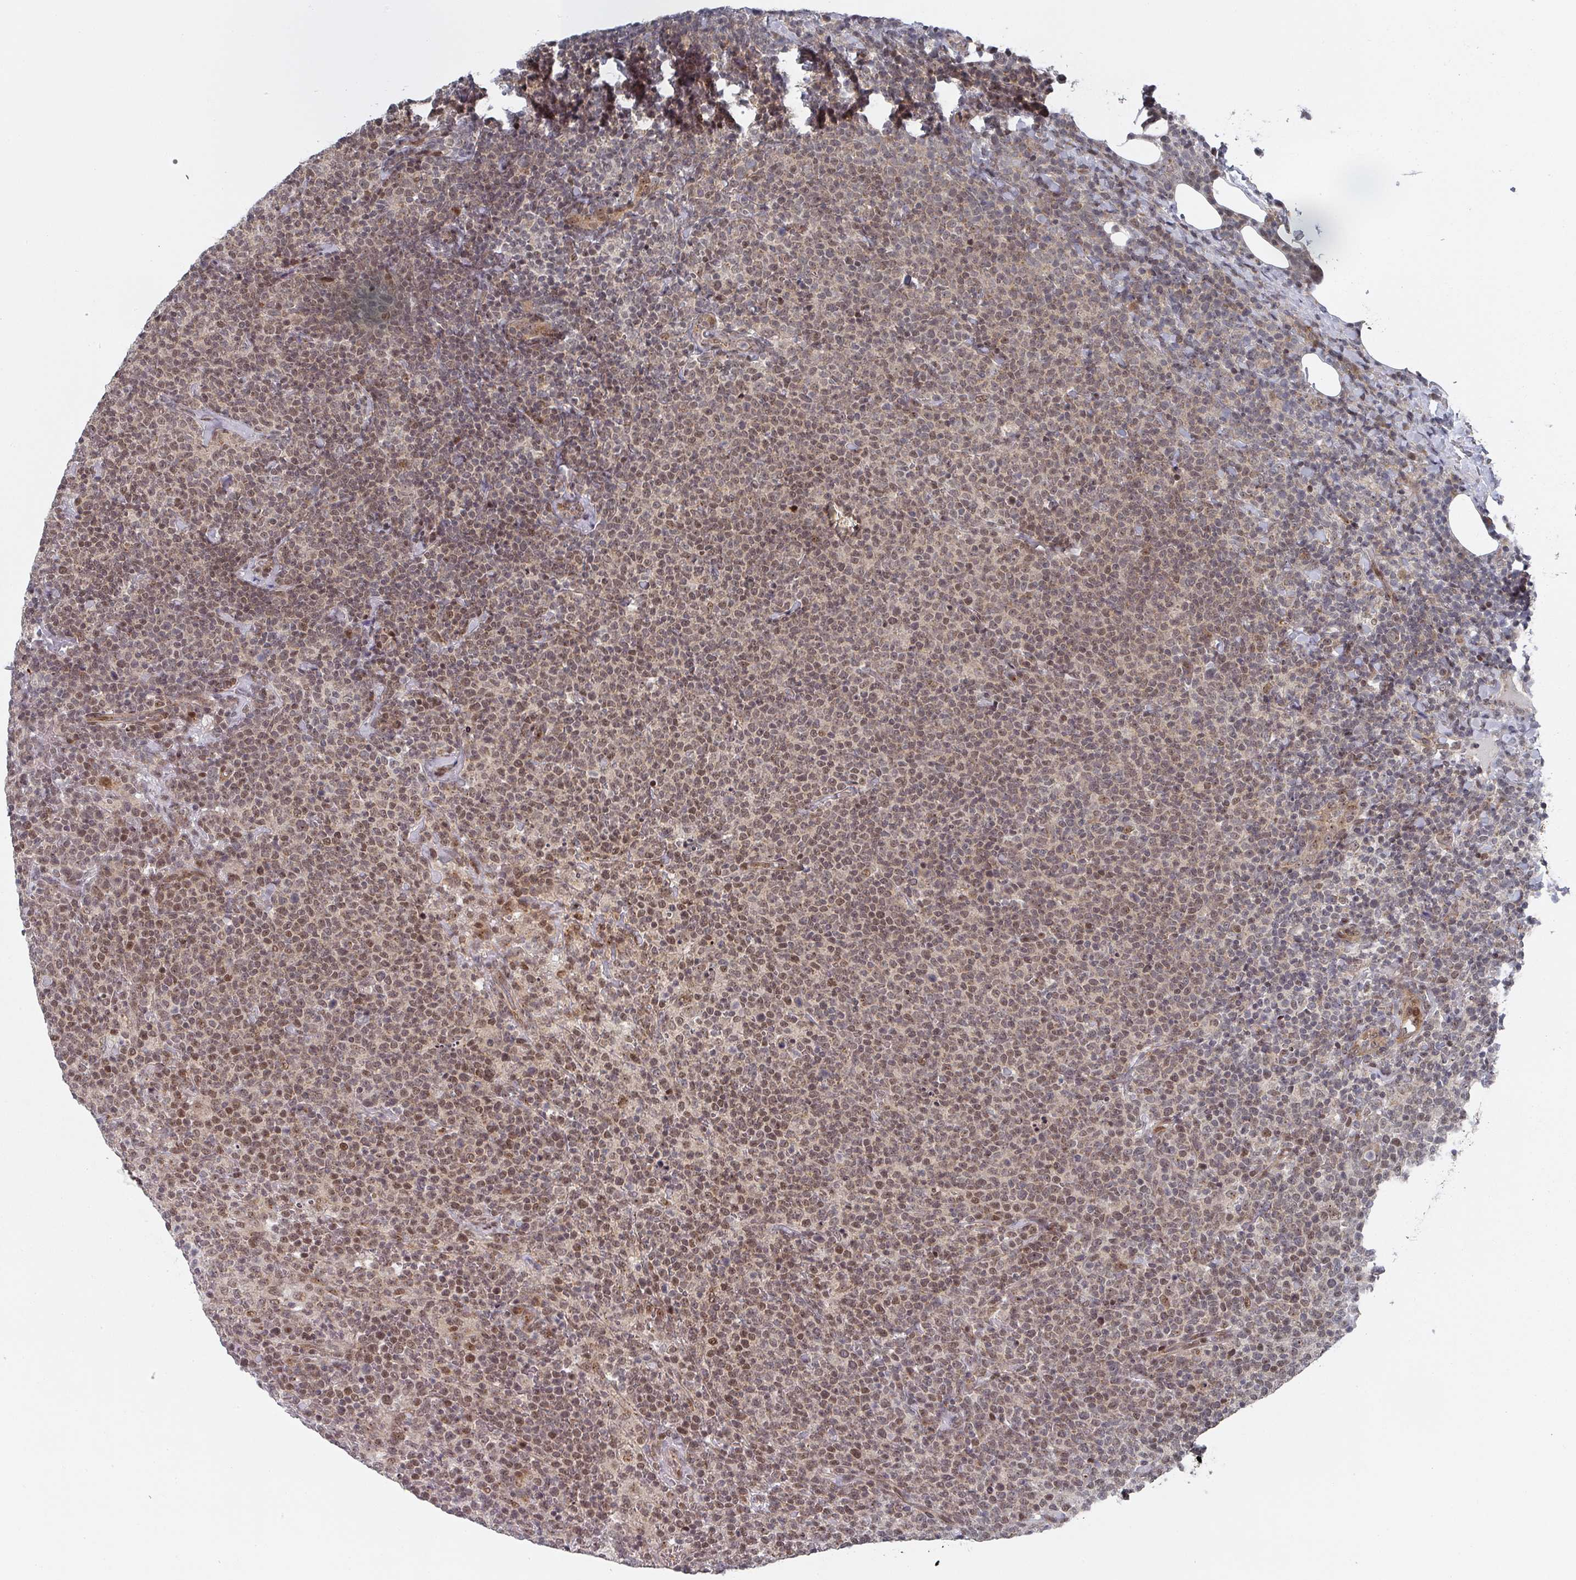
{"staining": {"intensity": "moderate", "quantity": ">75%", "location": "nuclear"}, "tissue": "lymphoma", "cell_type": "Tumor cells", "image_type": "cancer", "snomed": [{"axis": "morphology", "description": "Malignant lymphoma, non-Hodgkin's type, High grade"}, {"axis": "topography", "description": "Lymph node"}], "caption": "IHC of human high-grade malignant lymphoma, non-Hodgkin's type shows medium levels of moderate nuclear expression in about >75% of tumor cells.", "gene": "KIF1C", "patient": {"sex": "male", "age": 61}}